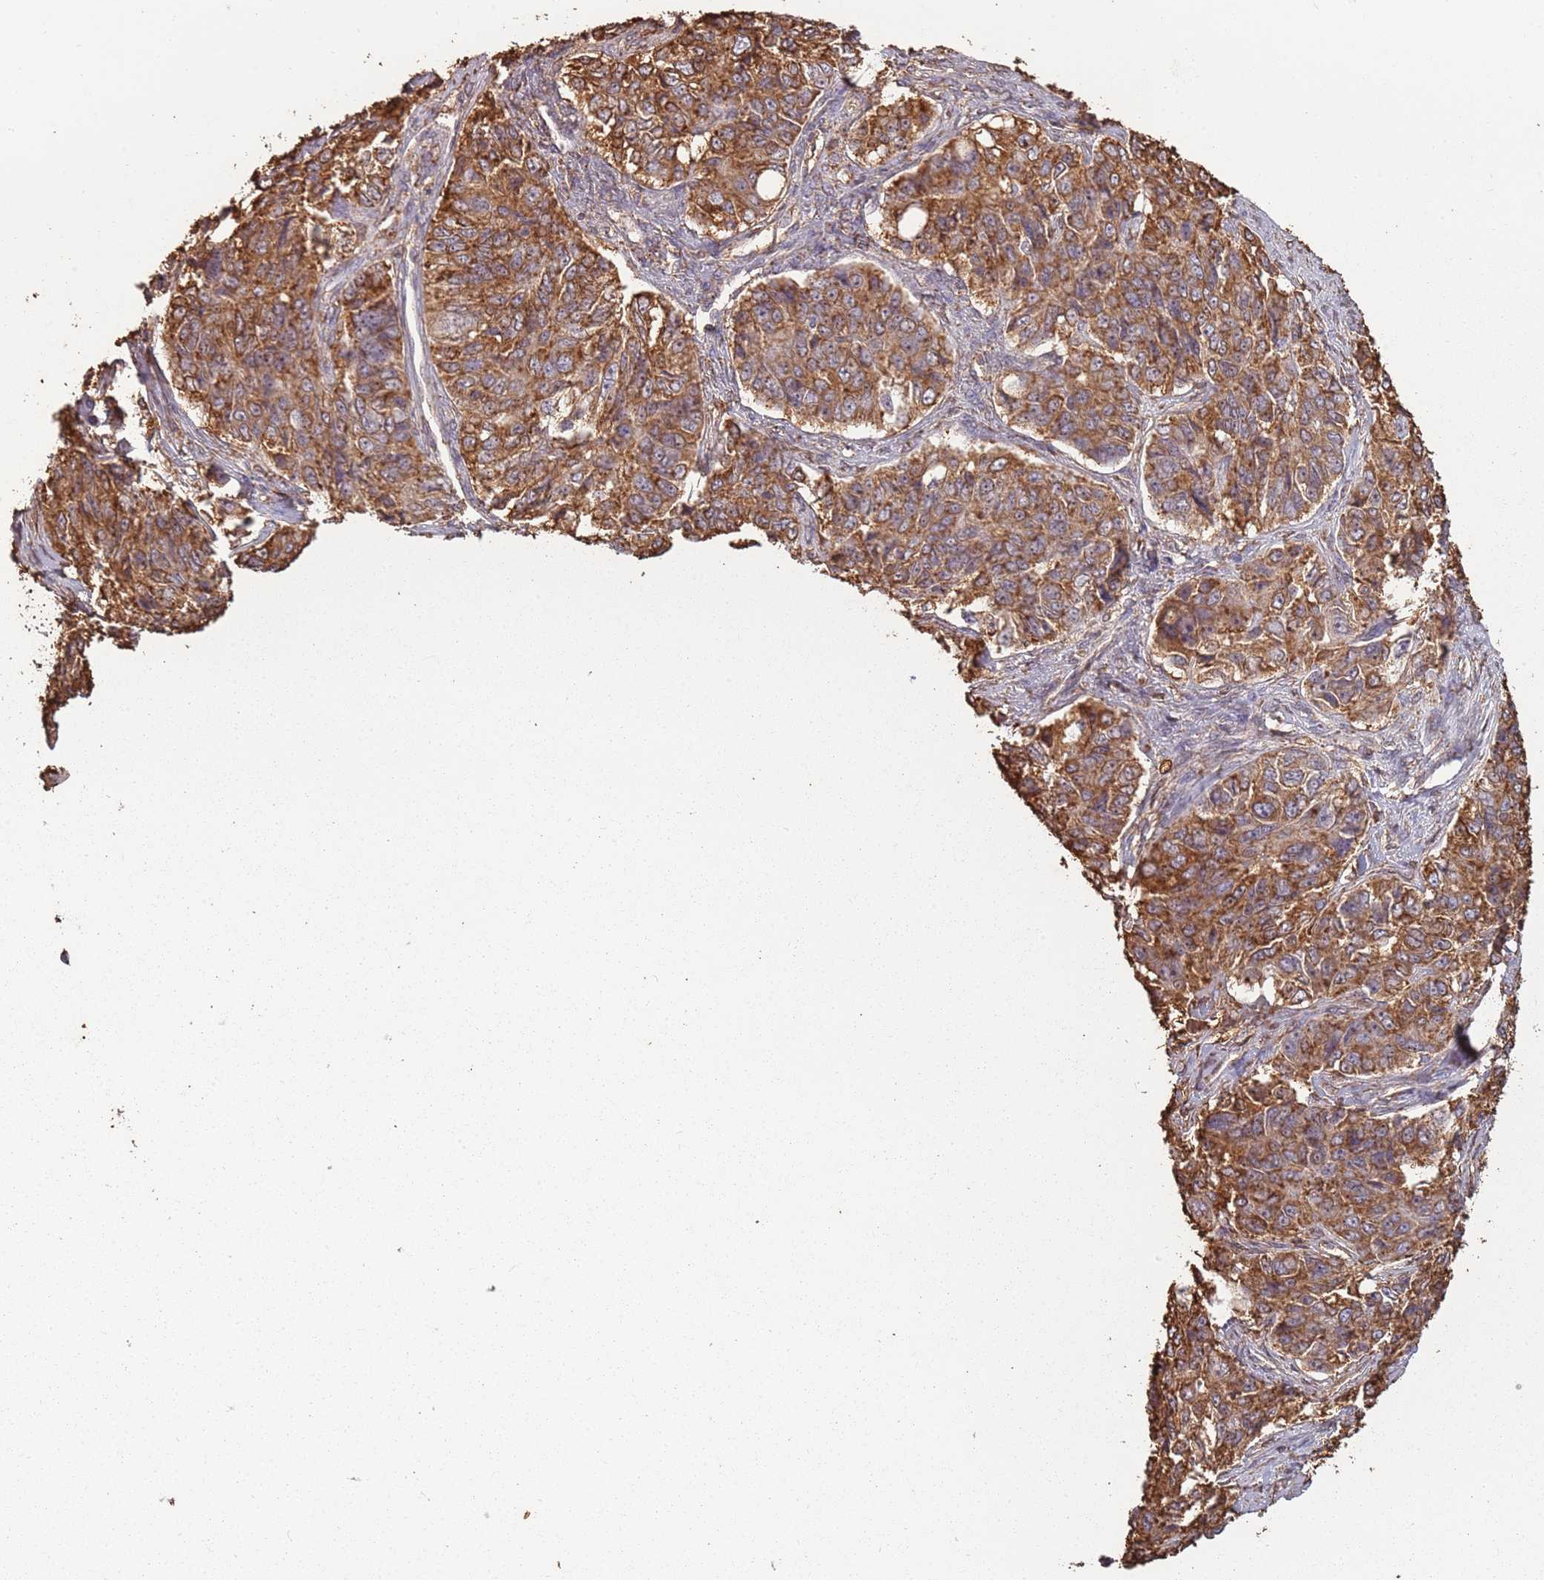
{"staining": {"intensity": "moderate", "quantity": ">75%", "location": "cytoplasmic/membranous"}, "tissue": "ovarian cancer", "cell_type": "Tumor cells", "image_type": "cancer", "snomed": [{"axis": "morphology", "description": "Carcinoma, endometroid"}, {"axis": "topography", "description": "Ovary"}], "caption": "Immunohistochemical staining of human ovarian cancer (endometroid carcinoma) demonstrates medium levels of moderate cytoplasmic/membranous protein expression in about >75% of tumor cells.", "gene": "ATOSB", "patient": {"sex": "female", "age": 51}}